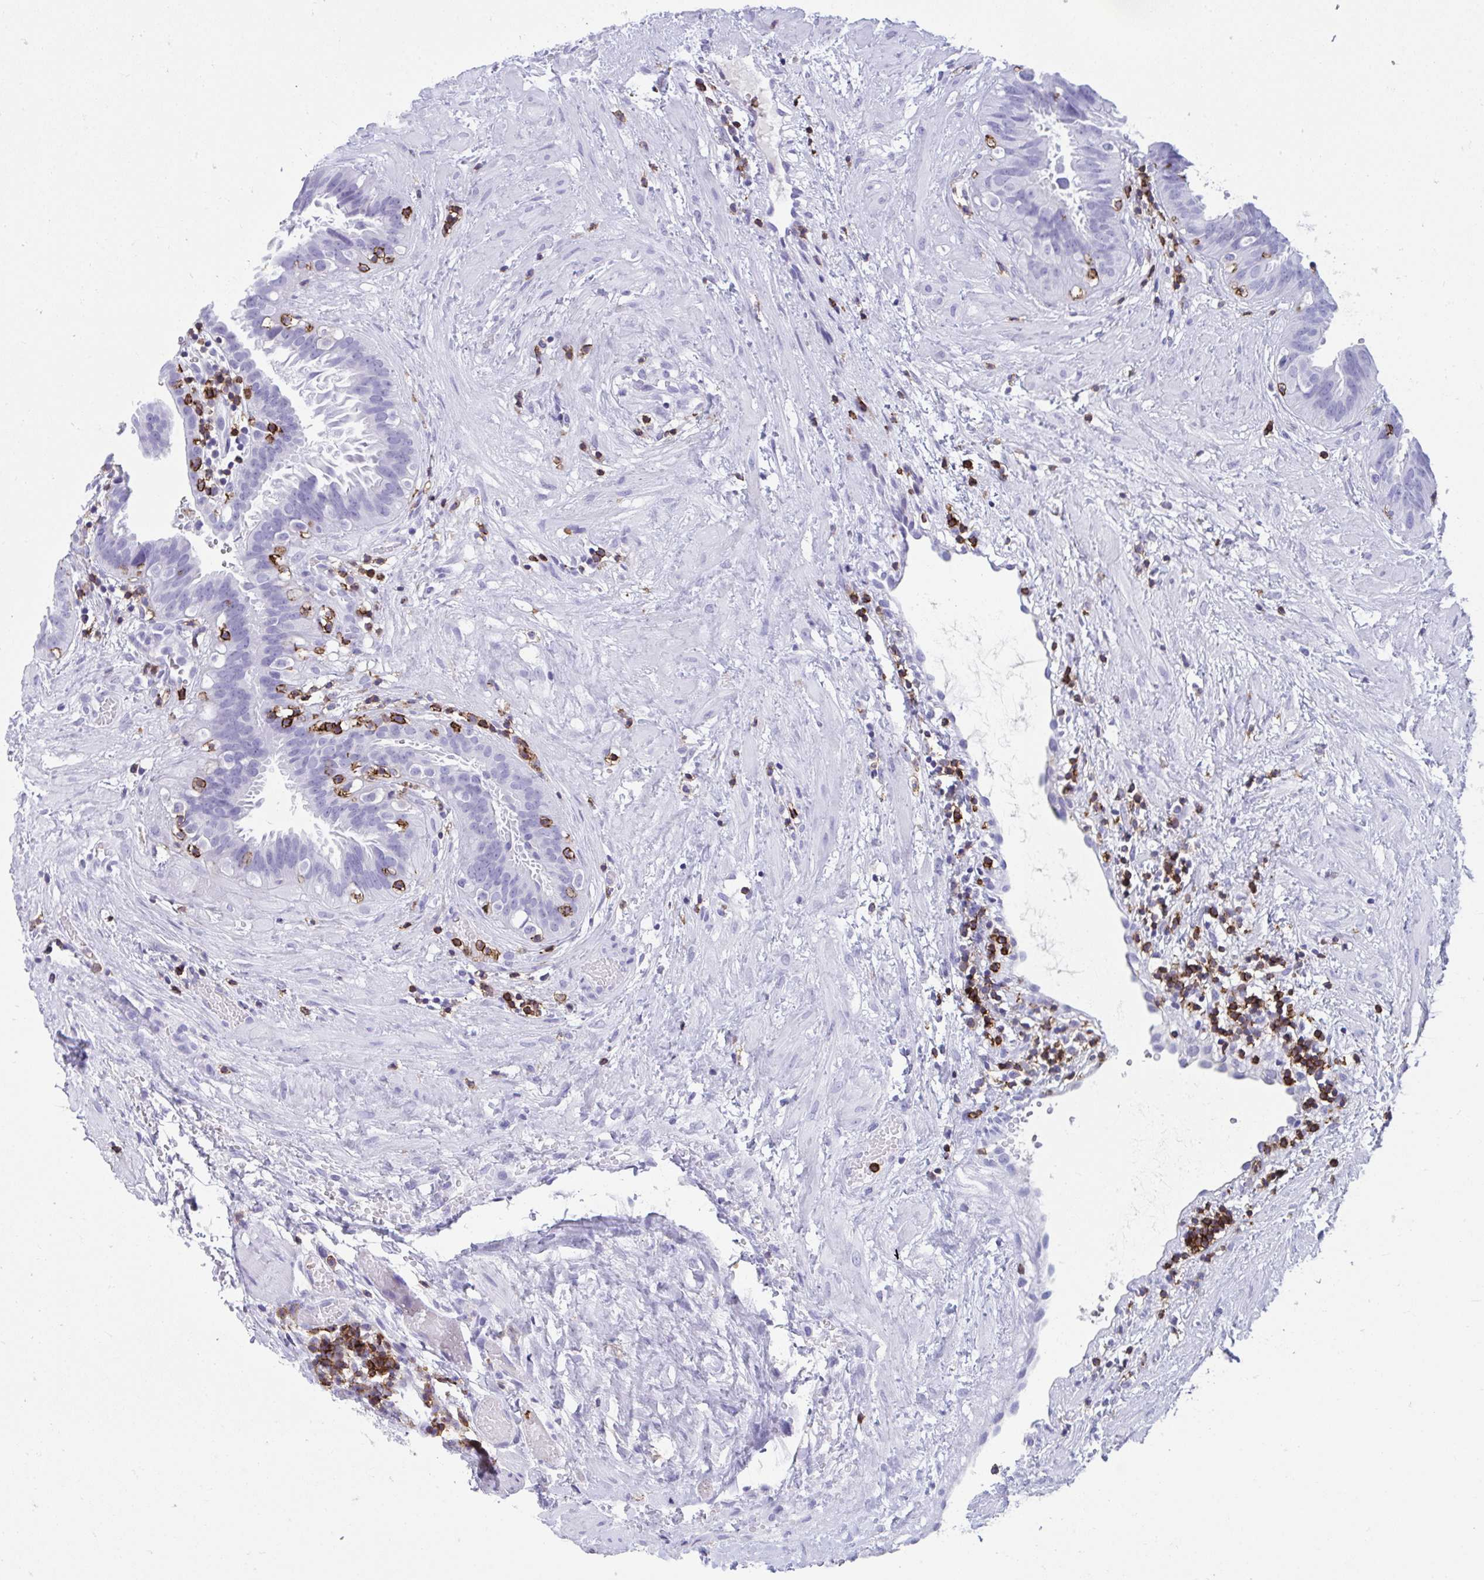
{"staining": {"intensity": "negative", "quantity": "none", "location": "none"}, "tissue": "fallopian tube", "cell_type": "Glandular cells", "image_type": "normal", "snomed": [{"axis": "morphology", "description": "Normal tissue, NOS"}, {"axis": "topography", "description": "Fallopian tube"}], "caption": "High magnification brightfield microscopy of benign fallopian tube stained with DAB (brown) and counterstained with hematoxylin (blue): glandular cells show no significant positivity.", "gene": "SPN", "patient": {"sex": "female", "age": 37}}